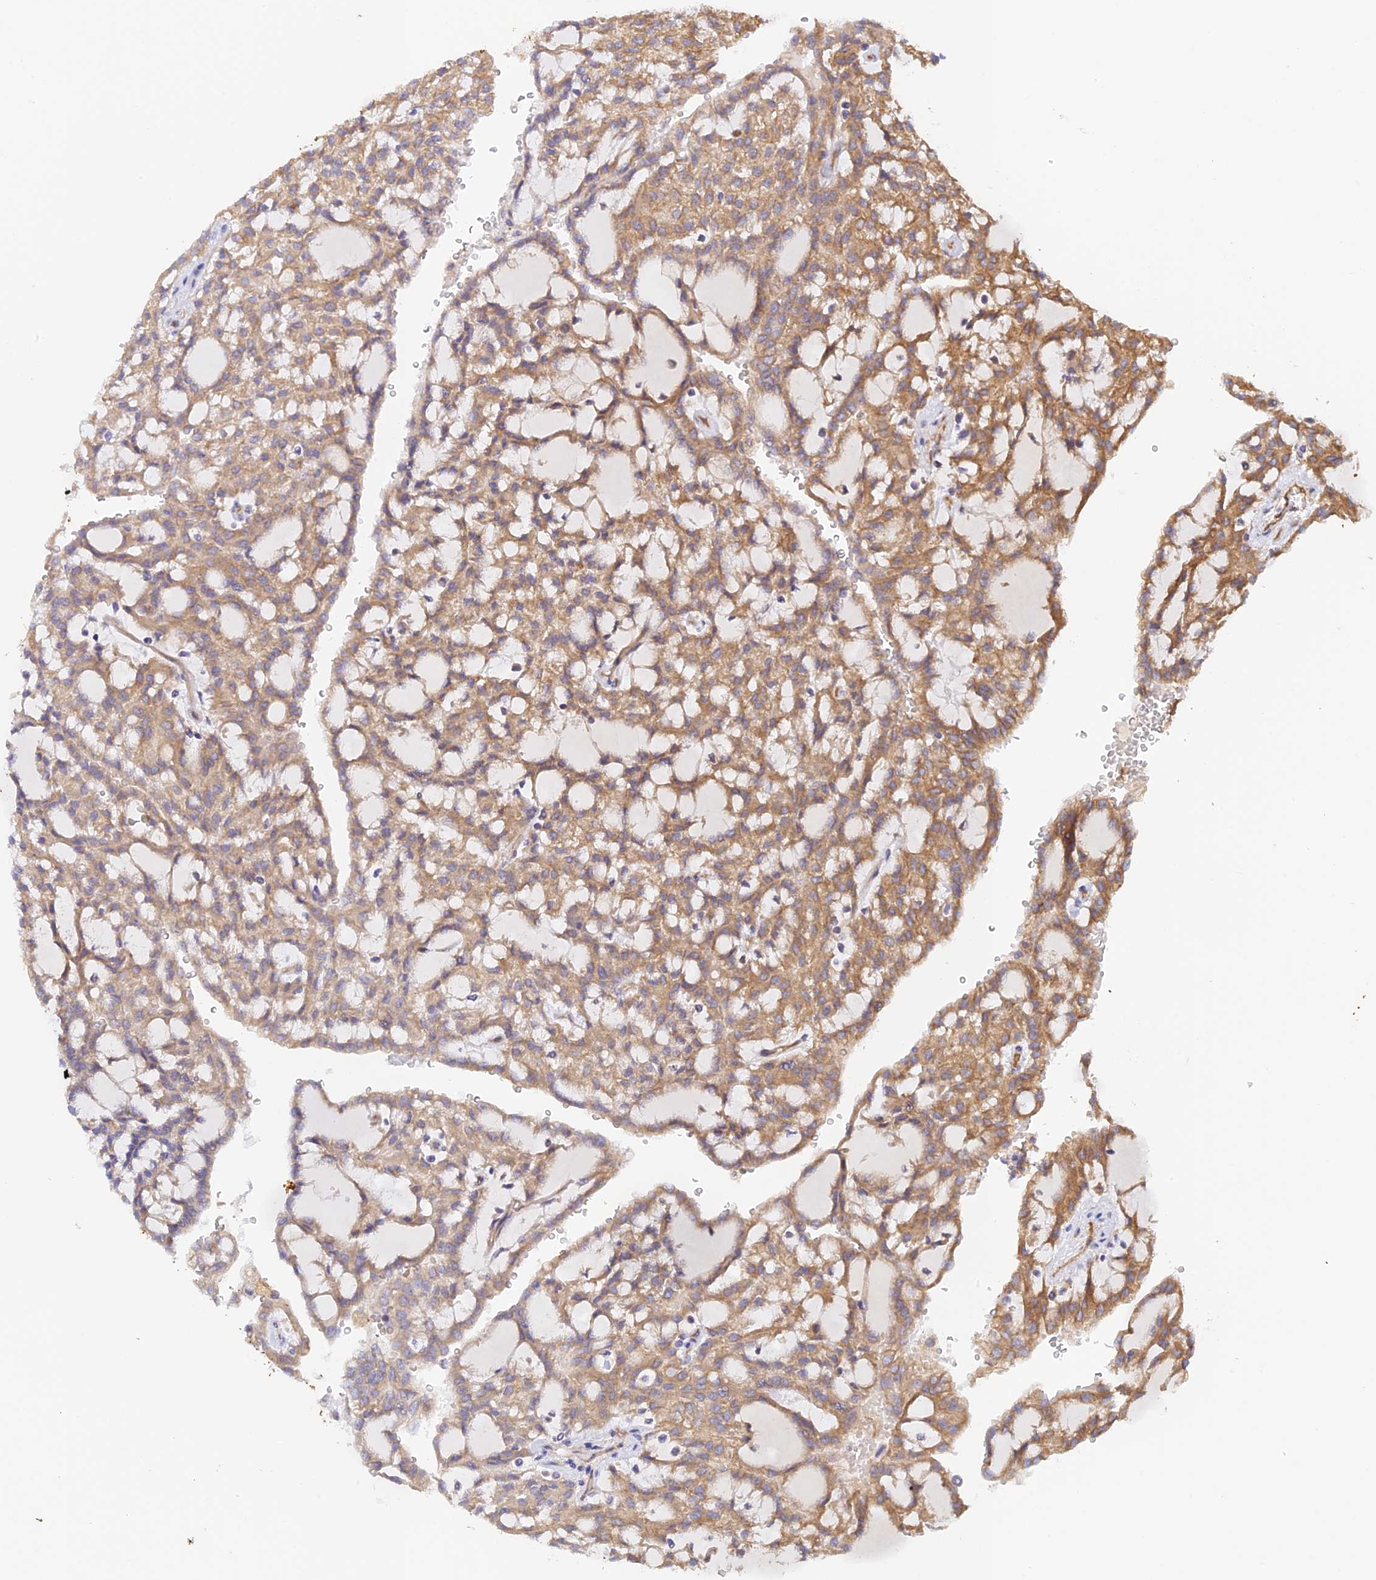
{"staining": {"intensity": "moderate", "quantity": ">75%", "location": "cytoplasmic/membranous"}, "tissue": "renal cancer", "cell_type": "Tumor cells", "image_type": "cancer", "snomed": [{"axis": "morphology", "description": "Adenocarcinoma, NOS"}, {"axis": "topography", "description": "Kidney"}], "caption": "Renal cancer (adenocarcinoma) was stained to show a protein in brown. There is medium levels of moderate cytoplasmic/membranous positivity in about >75% of tumor cells. (Brightfield microscopy of DAB IHC at high magnification).", "gene": "MYO9A", "patient": {"sex": "male", "age": 63}}